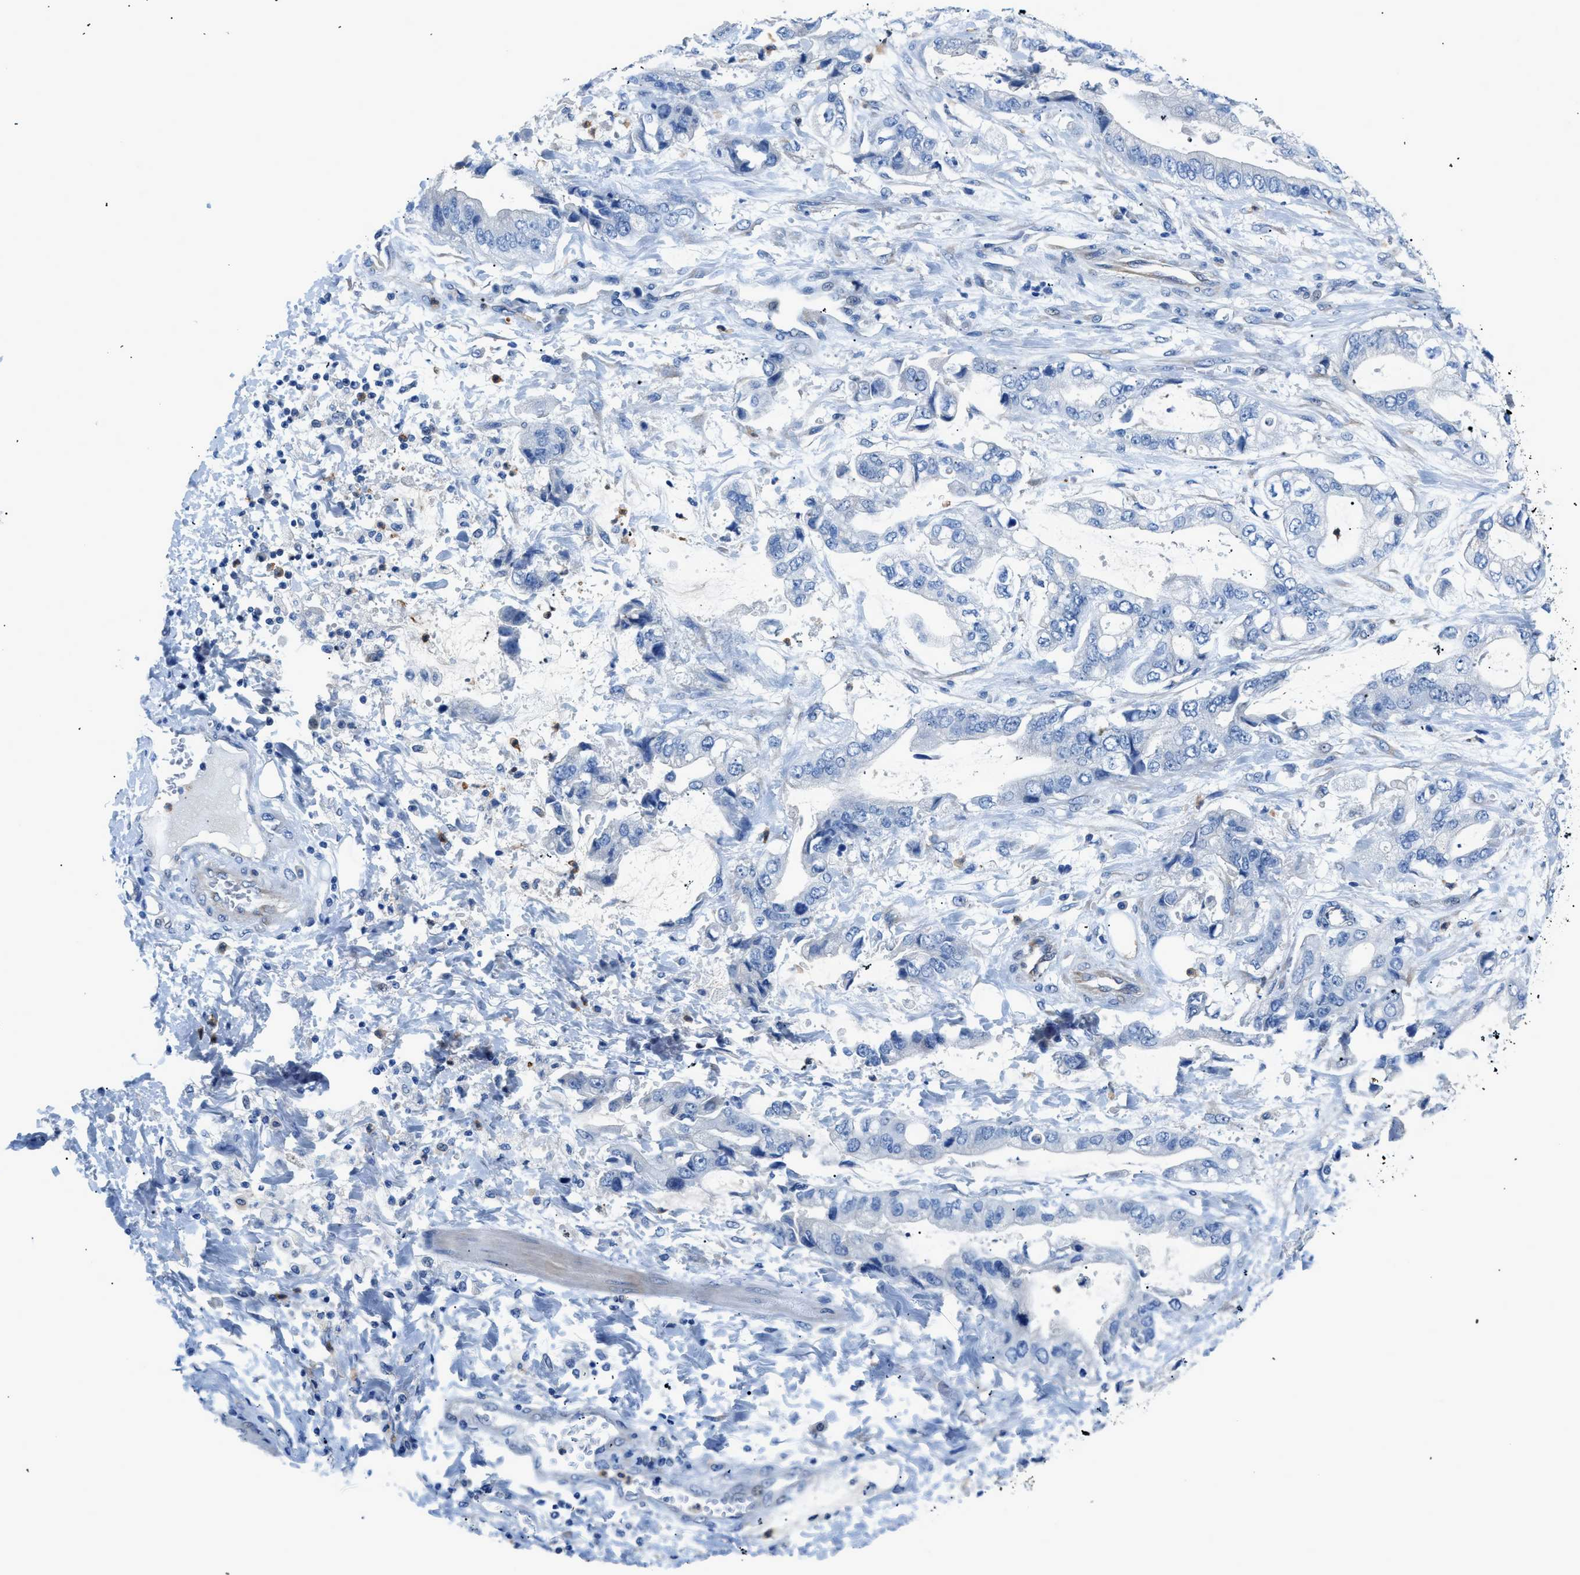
{"staining": {"intensity": "negative", "quantity": "none", "location": "none"}, "tissue": "stomach cancer", "cell_type": "Tumor cells", "image_type": "cancer", "snomed": [{"axis": "morphology", "description": "Normal tissue, NOS"}, {"axis": "morphology", "description": "Adenocarcinoma, NOS"}, {"axis": "topography", "description": "Stomach"}], "caption": "This is an immunohistochemistry (IHC) image of human stomach cancer. There is no positivity in tumor cells.", "gene": "ITPR1", "patient": {"sex": "male", "age": 62}}